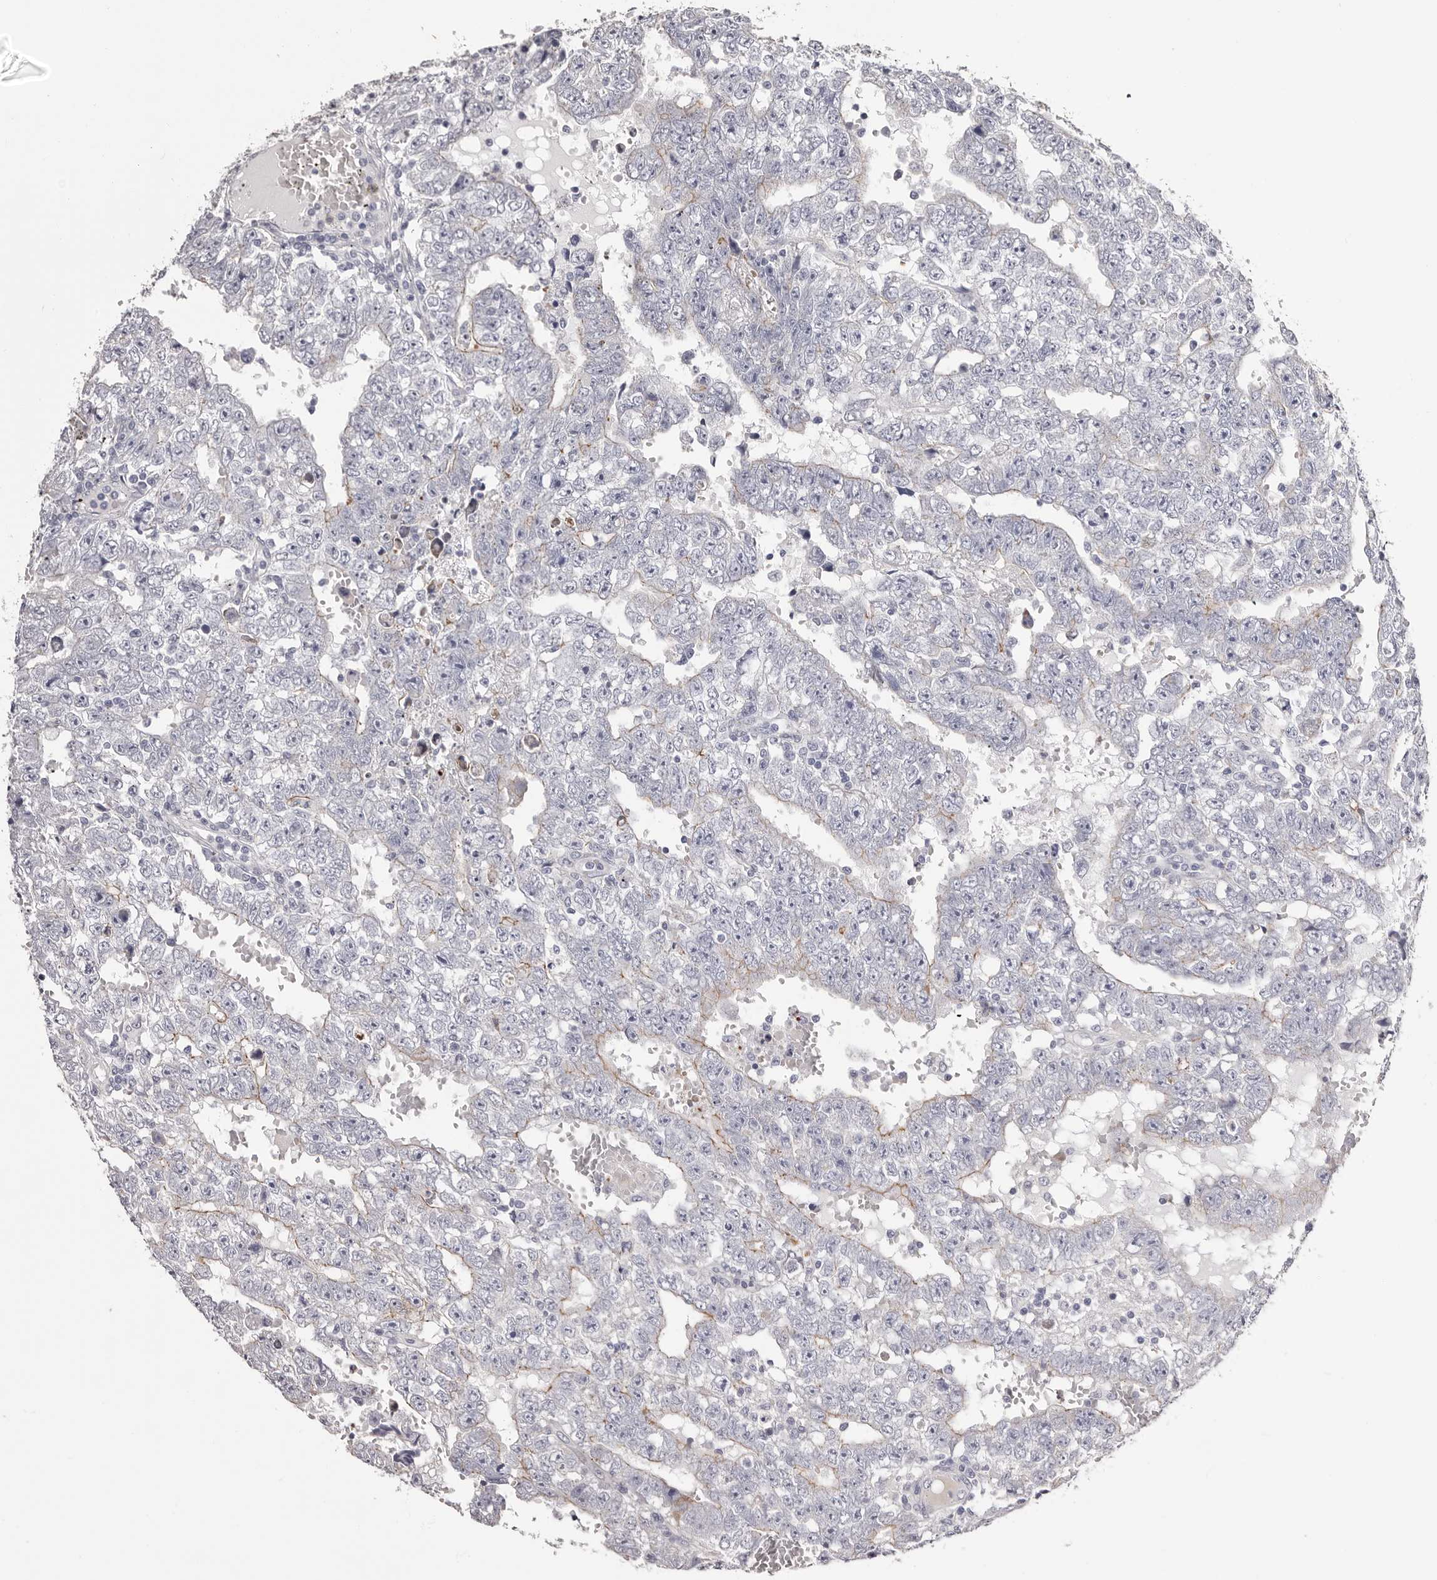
{"staining": {"intensity": "moderate", "quantity": "<25%", "location": "cytoplasmic/membranous"}, "tissue": "testis cancer", "cell_type": "Tumor cells", "image_type": "cancer", "snomed": [{"axis": "morphology", "description": "Carcinoma, Embryonal, NOS"}, {"axis": "topography", "description": "Testis"}], "caption": "Testis cancer was stained to show a protein in brown. There is low levels of moderate cytoplasmic/membranous staining in about <25% of tumor cells.", "gene": "PEG10", "patient": {"sex": "male", "age": 25}}